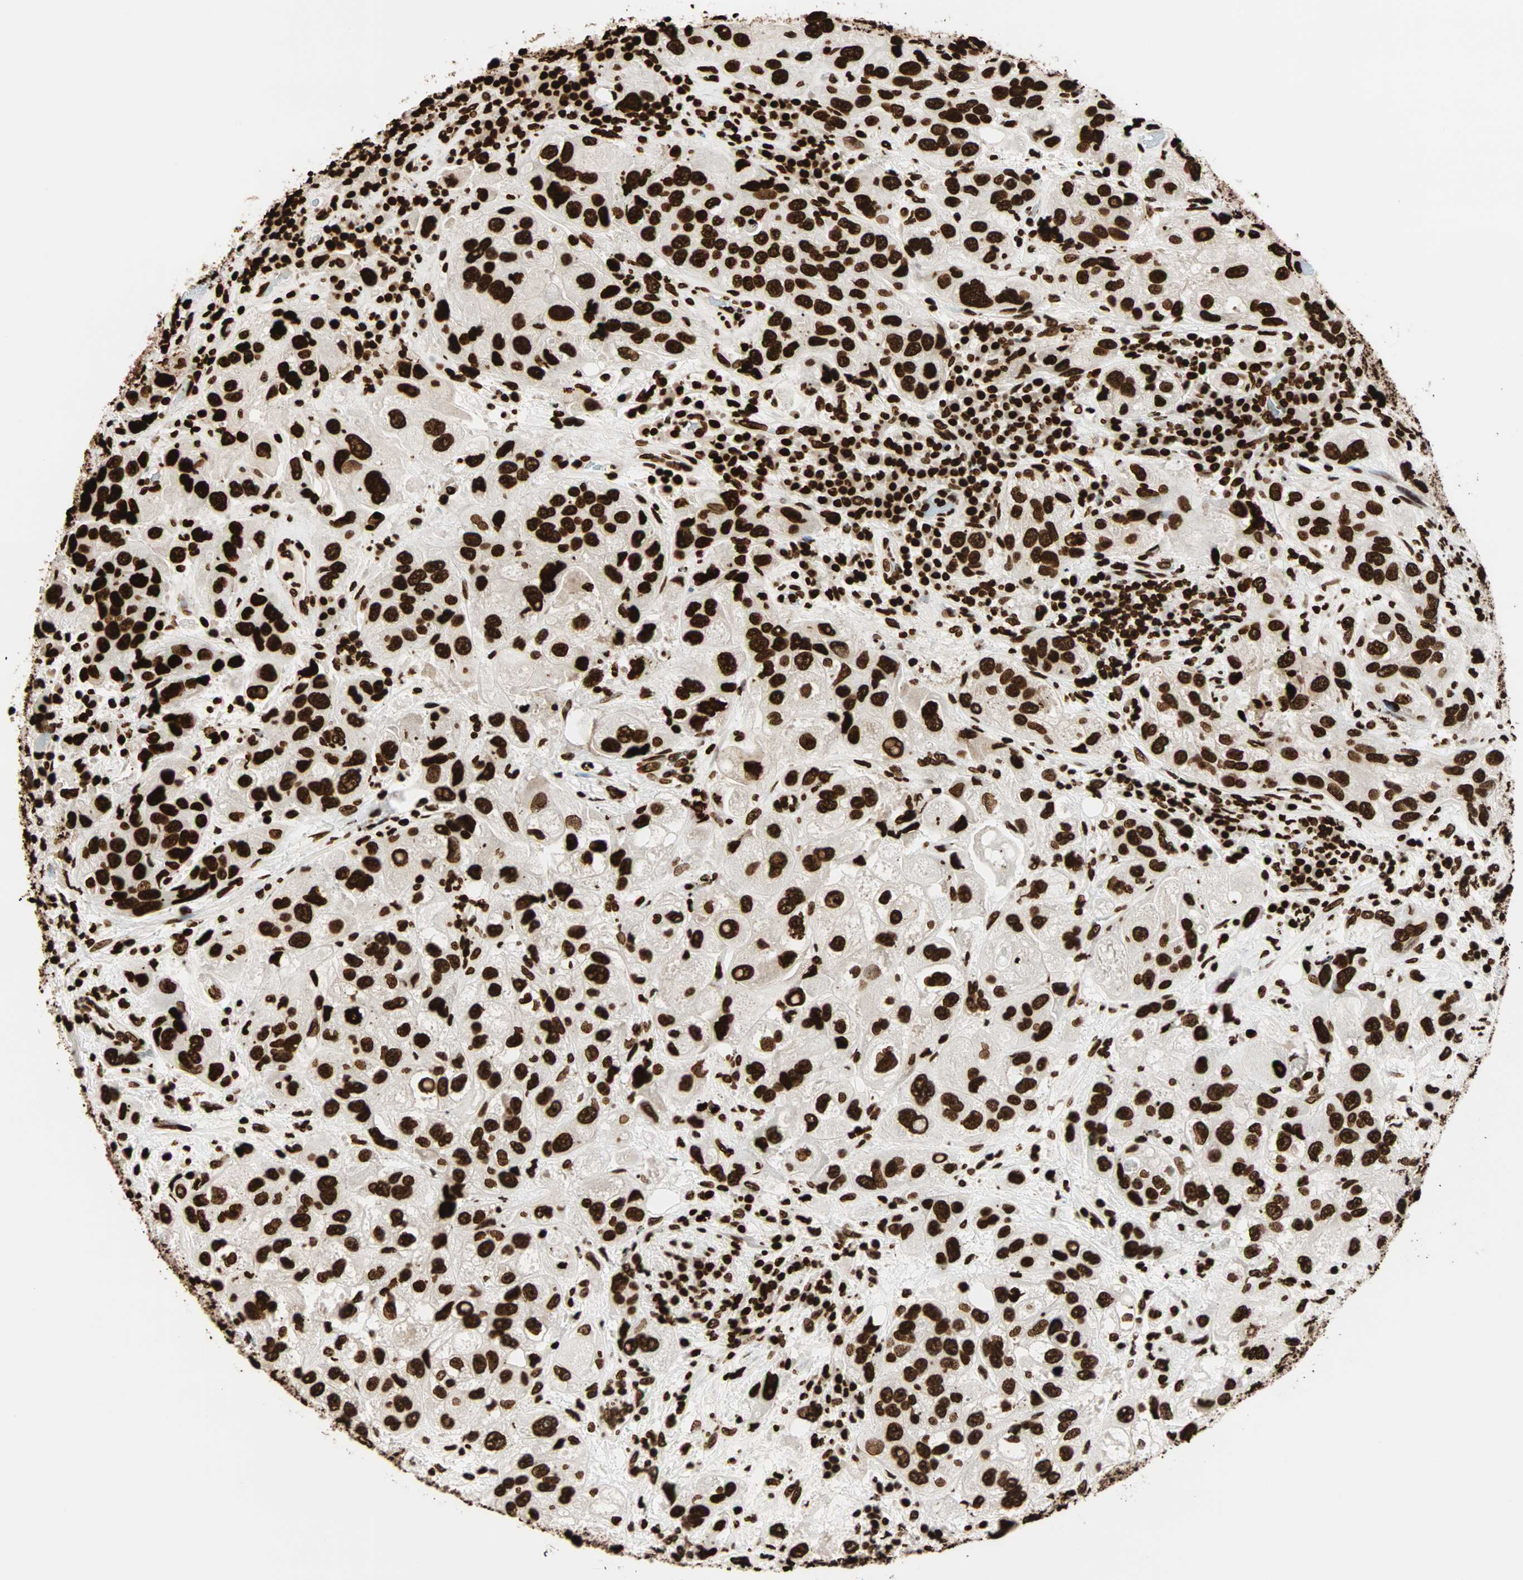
{"staining": {"intensity": "strong", "quantity": ">75%", "location": "nuclear"}, "tissue": "urothelial cancer", "cell_type": "Tumor cells", "image_type": "cancer", "snomed": [{"axis": "morphology", "description": "Urothelial carcinoma, High grade"}, {"axis": "topography", "description": "Urinary bladder"}], "caption": "Immunohistochemistry (DAB (3,3'-diaminobenzidine)) staining of urothelial cancer shows strong nuclear protein expression in approximately >75% of tumor cells. The staining was performed using DAB (3,3'-diaminobenzidine) to visualize the protein expression in brown, while the nuclei were stained in blue with hematoxylin (Magnification: 20x).", "gene": "GLI2", "patient": {"sex": "female", "age": 64}}